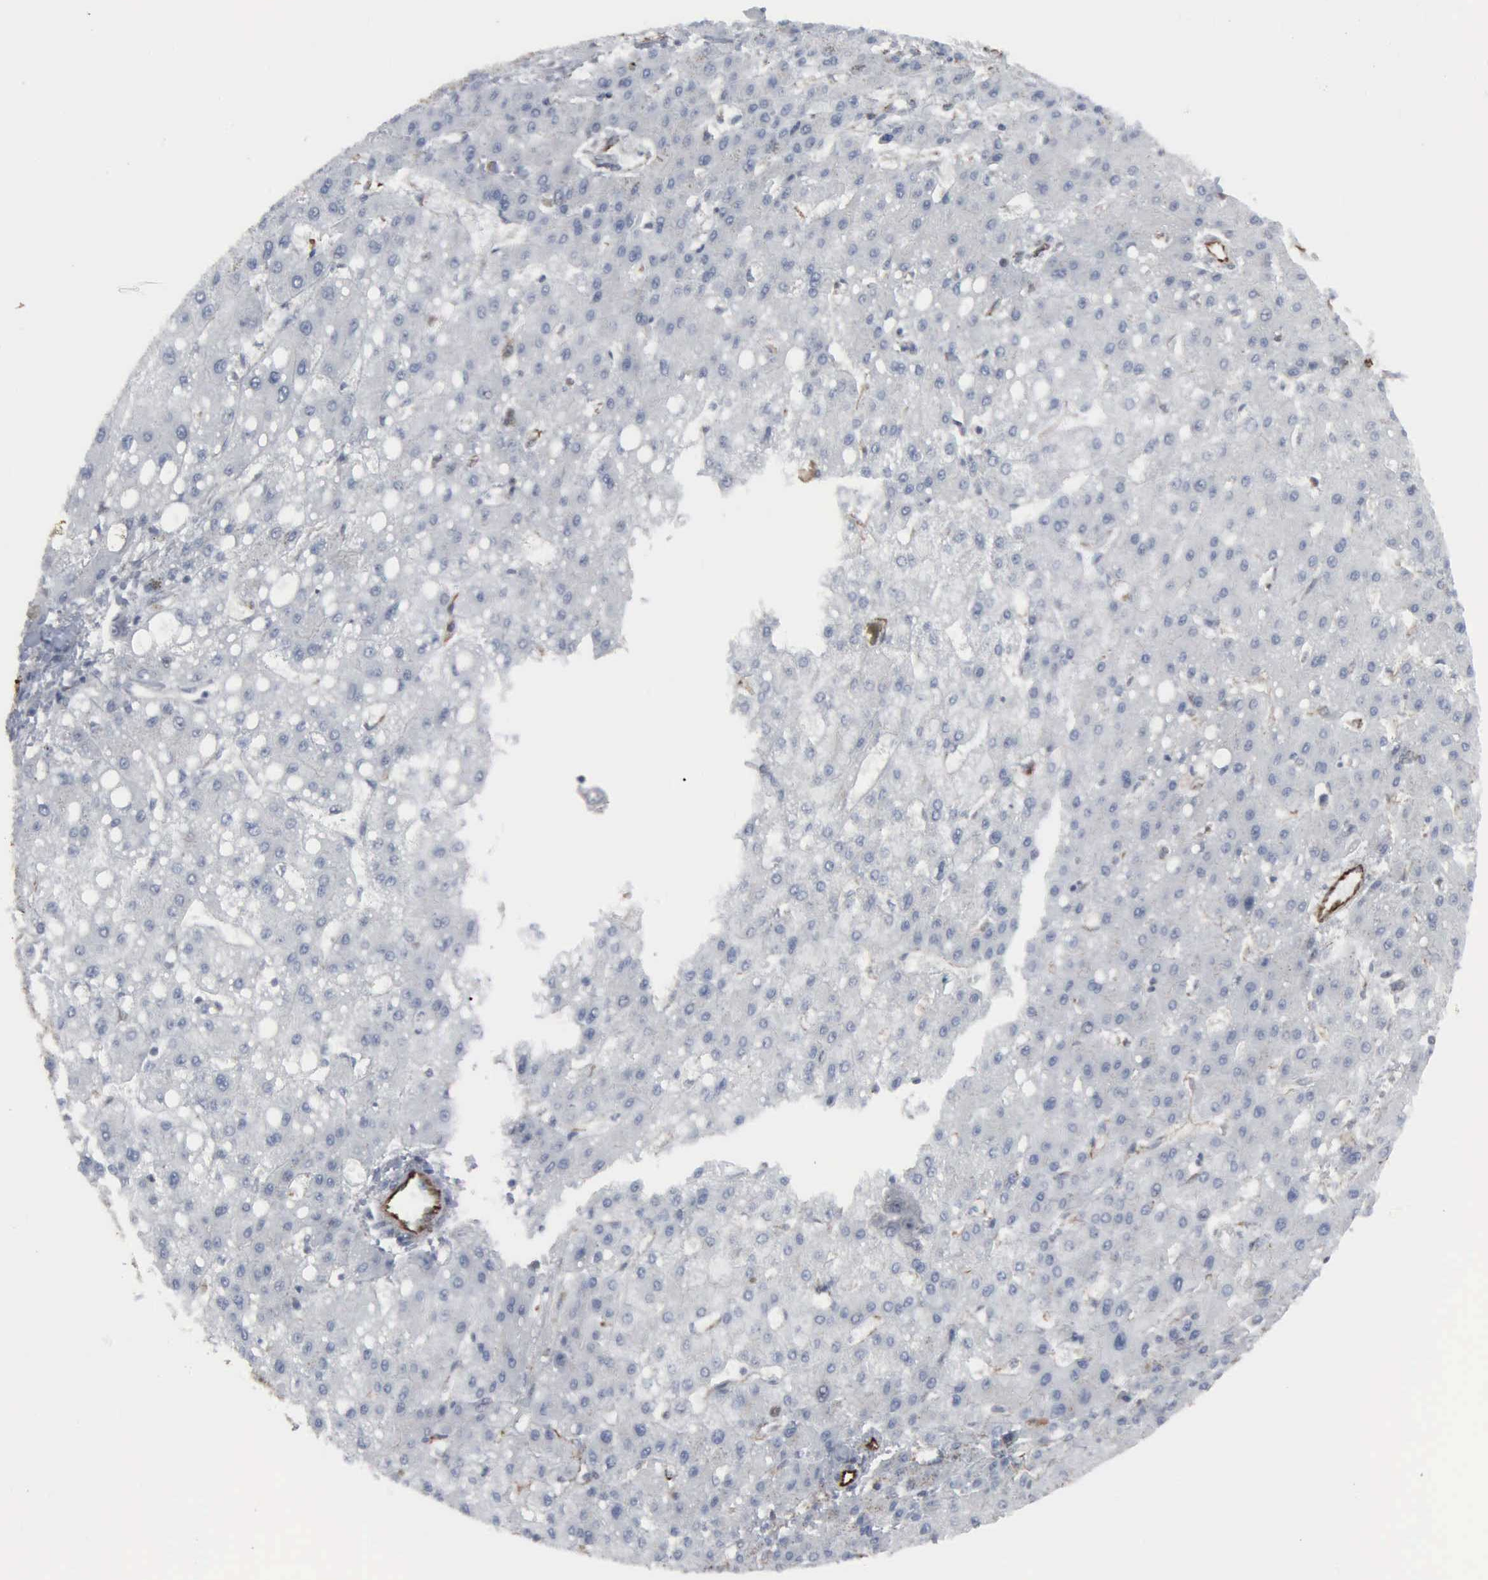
{"staining": {"intensity": "negative", "quantity": "none", "location": "none"}, "tissue": "liver cancer", "cell_type": "Tumor cells", "image_type": "cancer", "snomed": [{"axis": "morphology", "description": "Carcinoma, Hepatocellular, NOS"}, {"axis": "topography", "description": "Liver"}], "caption": "Immunohistochemistry (IHC) histopathology image of hepatocellular carcinoma (liver) stained for a protein (brown), which exhibits no expression in tumor cells.", "gene": "CCNE1", "patient": {"sex": "female", "age": 52}}